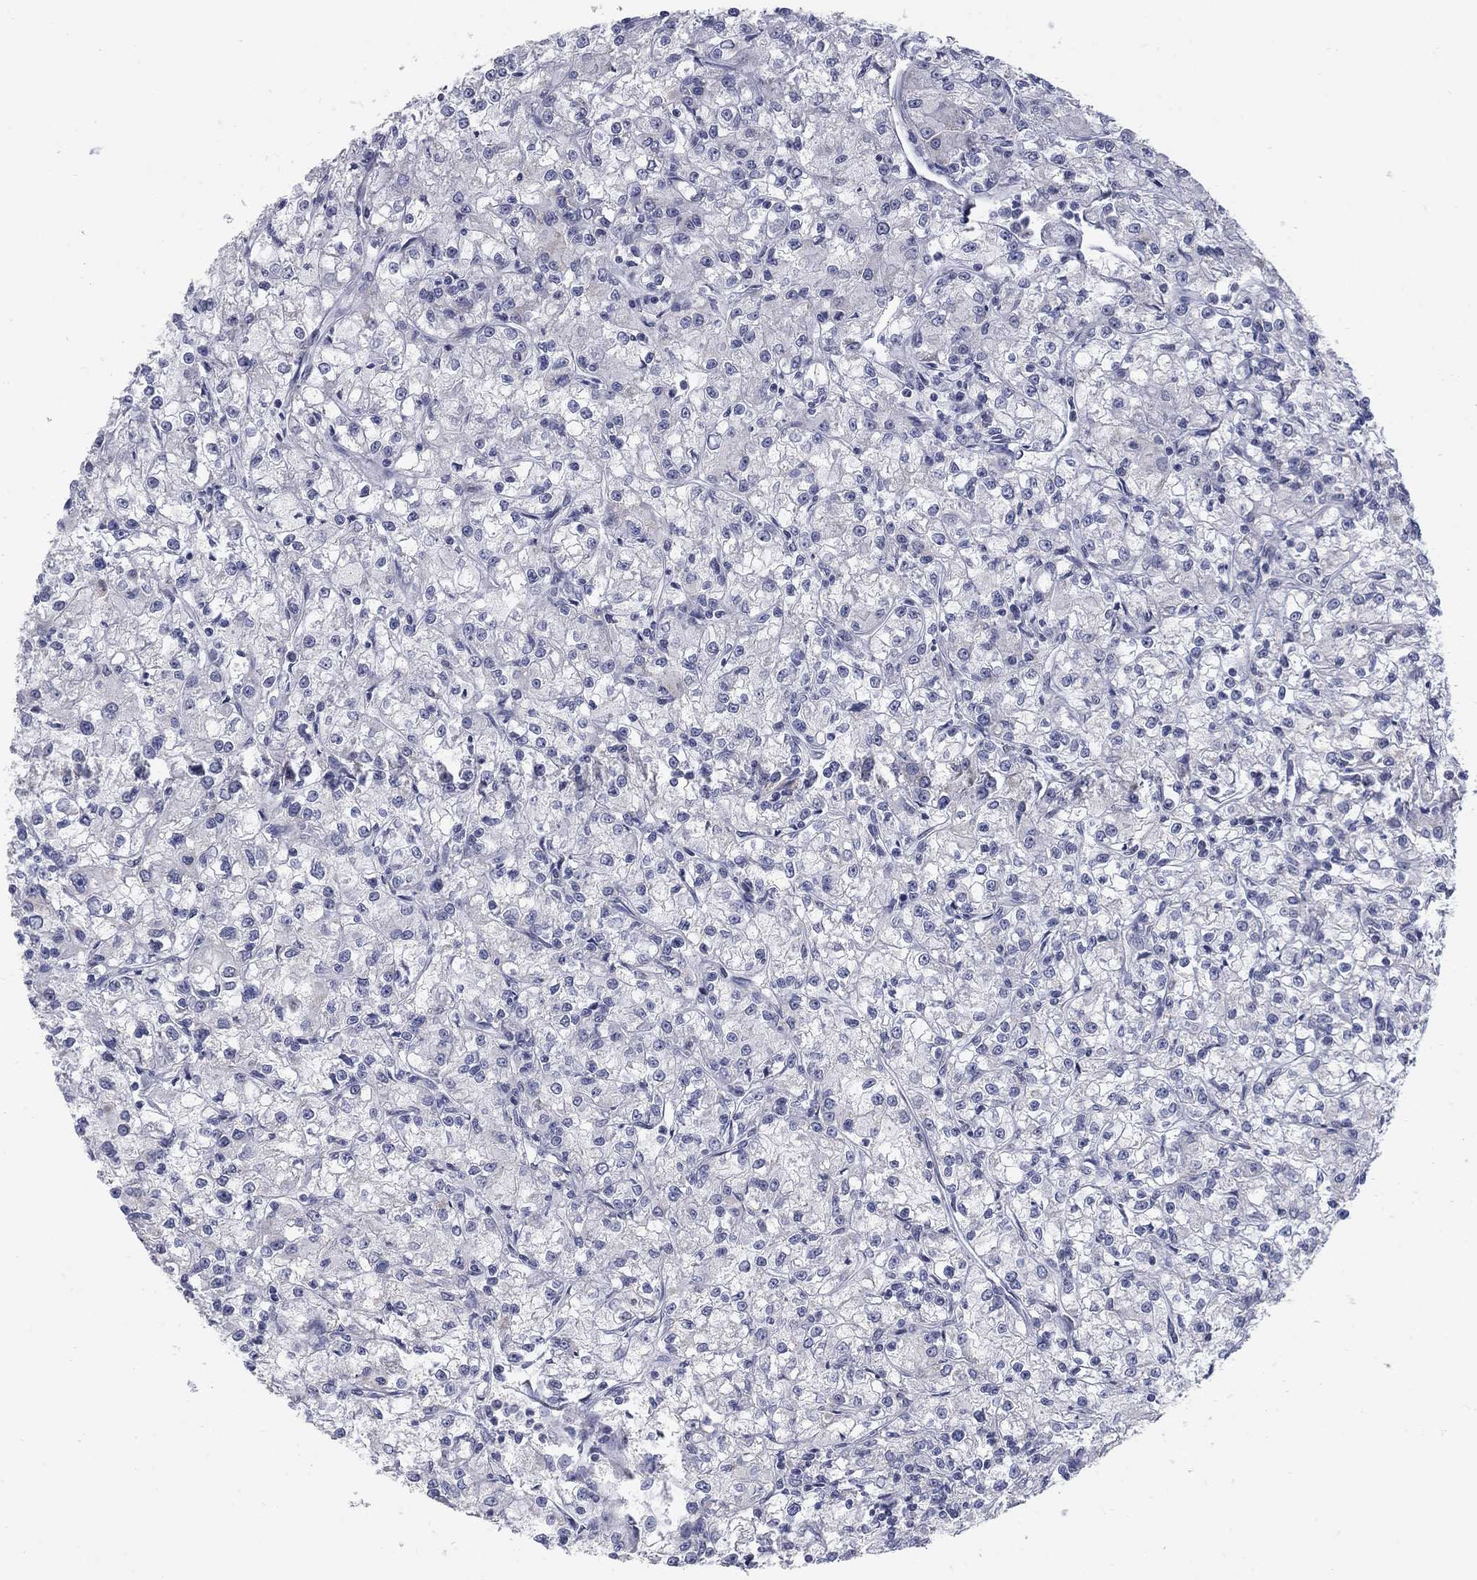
{"staining": {"intensity": "negative", "quantity": "none", "location": "none"}, "tissue": "renal cancer", "cell_type": "Tumor cells", "image_type": "cancer", "snomed": [{"axis": "morphology", "description": "Adenocarcinoma, NOS"}, {"axis": "topography", "description": "Kidney"}], "caption": "Tumor cells are negative for brown protein staining in renal adenocarcinoma. (DAB IHC visualized using brightfield microscopy, high magnification).", "gene": "GCFC2", "patient": {"sex": "female", "age": 59}}